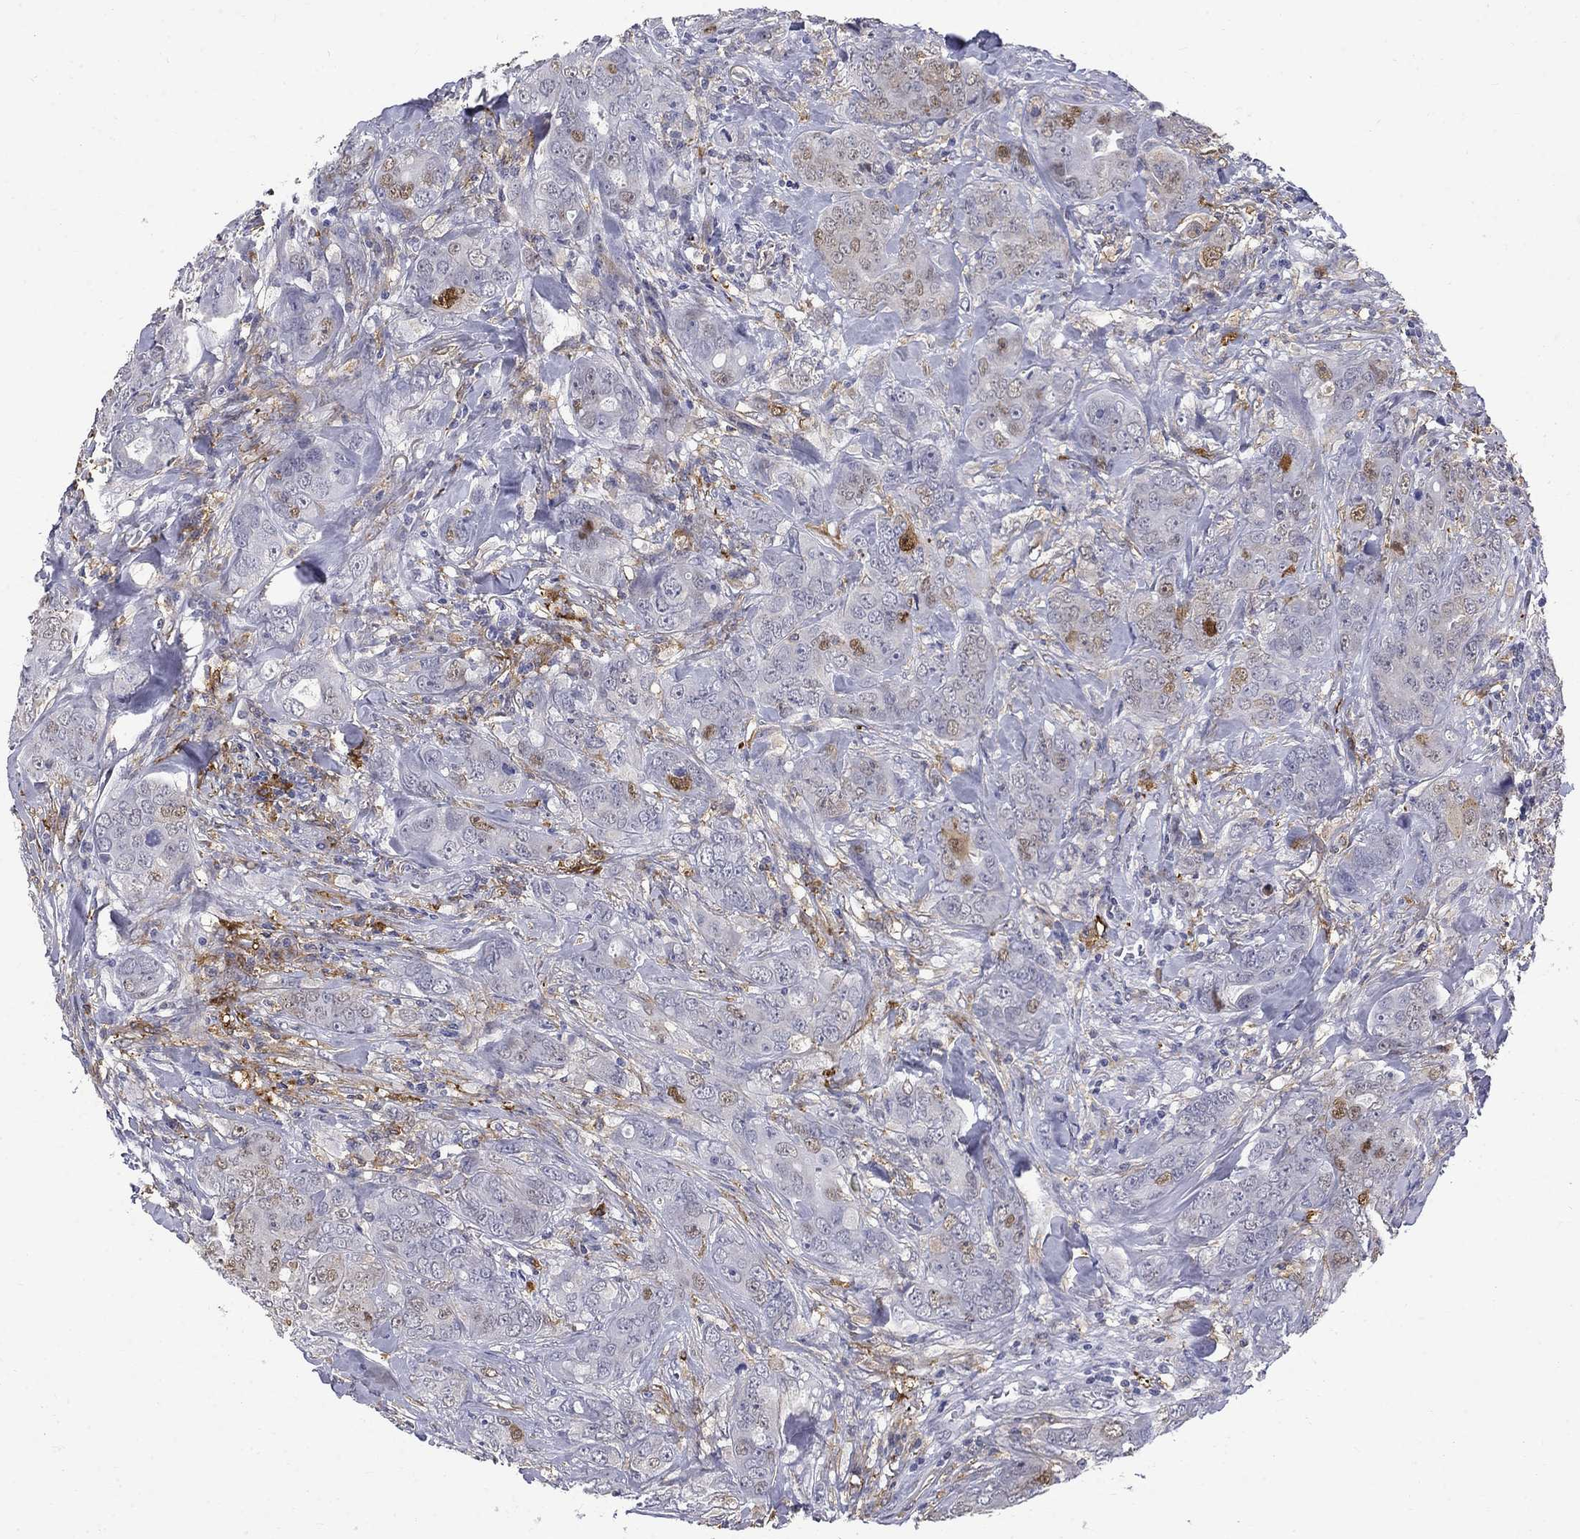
{"staining": {"intensity": "strong", "quantity": "25%-75%", "location": "nuclear"}, "tissue": "breast cancer", "cell_type": "Tumor cells", "image_type": "cancer", "snomed": [{"axis": "morphology", "description": "Duct carcinoma"}, {"axis": "topography", "description": "Breast"}], "caption": "Breast cancer tissue demonstrates strong nuclear positivity in about 25%-75% of tumor cells", "gene": "PCBP3", "patient": {"sex": "female", "age": 43}}